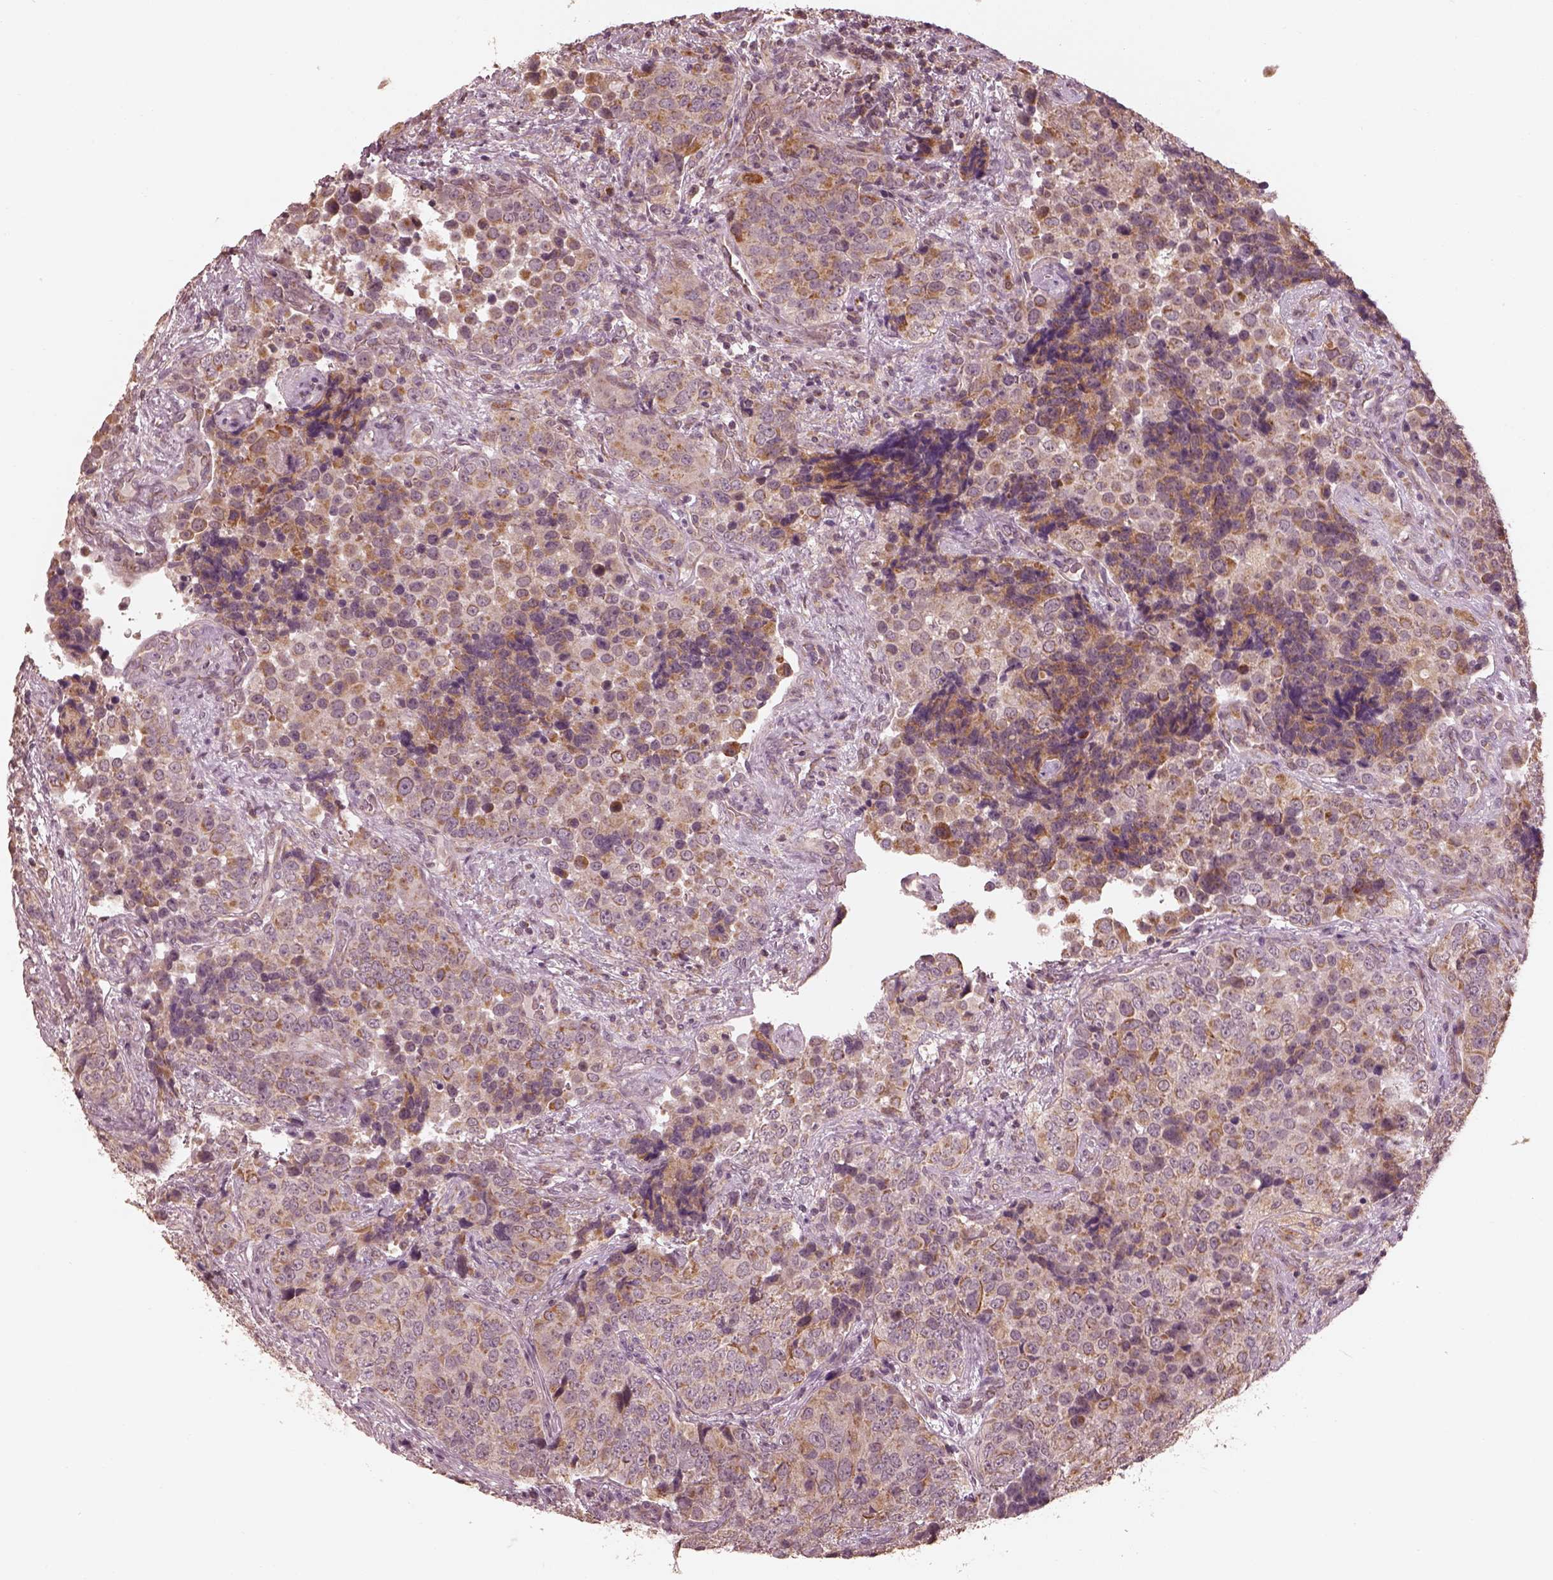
{"staining": {"intensity": "moderate", "quantity": "25%-75%", "location": "cytoplasmic/membranous"}, "tissue": "urothelial cancer", "cell_type": "Tumor cells", "image_type": "cancer", "snomed": [{"axis": "morphology", "description": "Urothelial carcinoma, NOS"}, {"axis": "topography", "description": "Urinary bladder"}], "caption": "Immunohistochemistry (IHC) photomicrograph of human transitional cell carcinoma stained for a protein (brown), which demonstrates medium levels of moderate cytoplasmic/membranous expression in about 25%-75% of tumor cells.", "gene": "SLC25A46", "patient": {"sex": "male", "age": 52}}